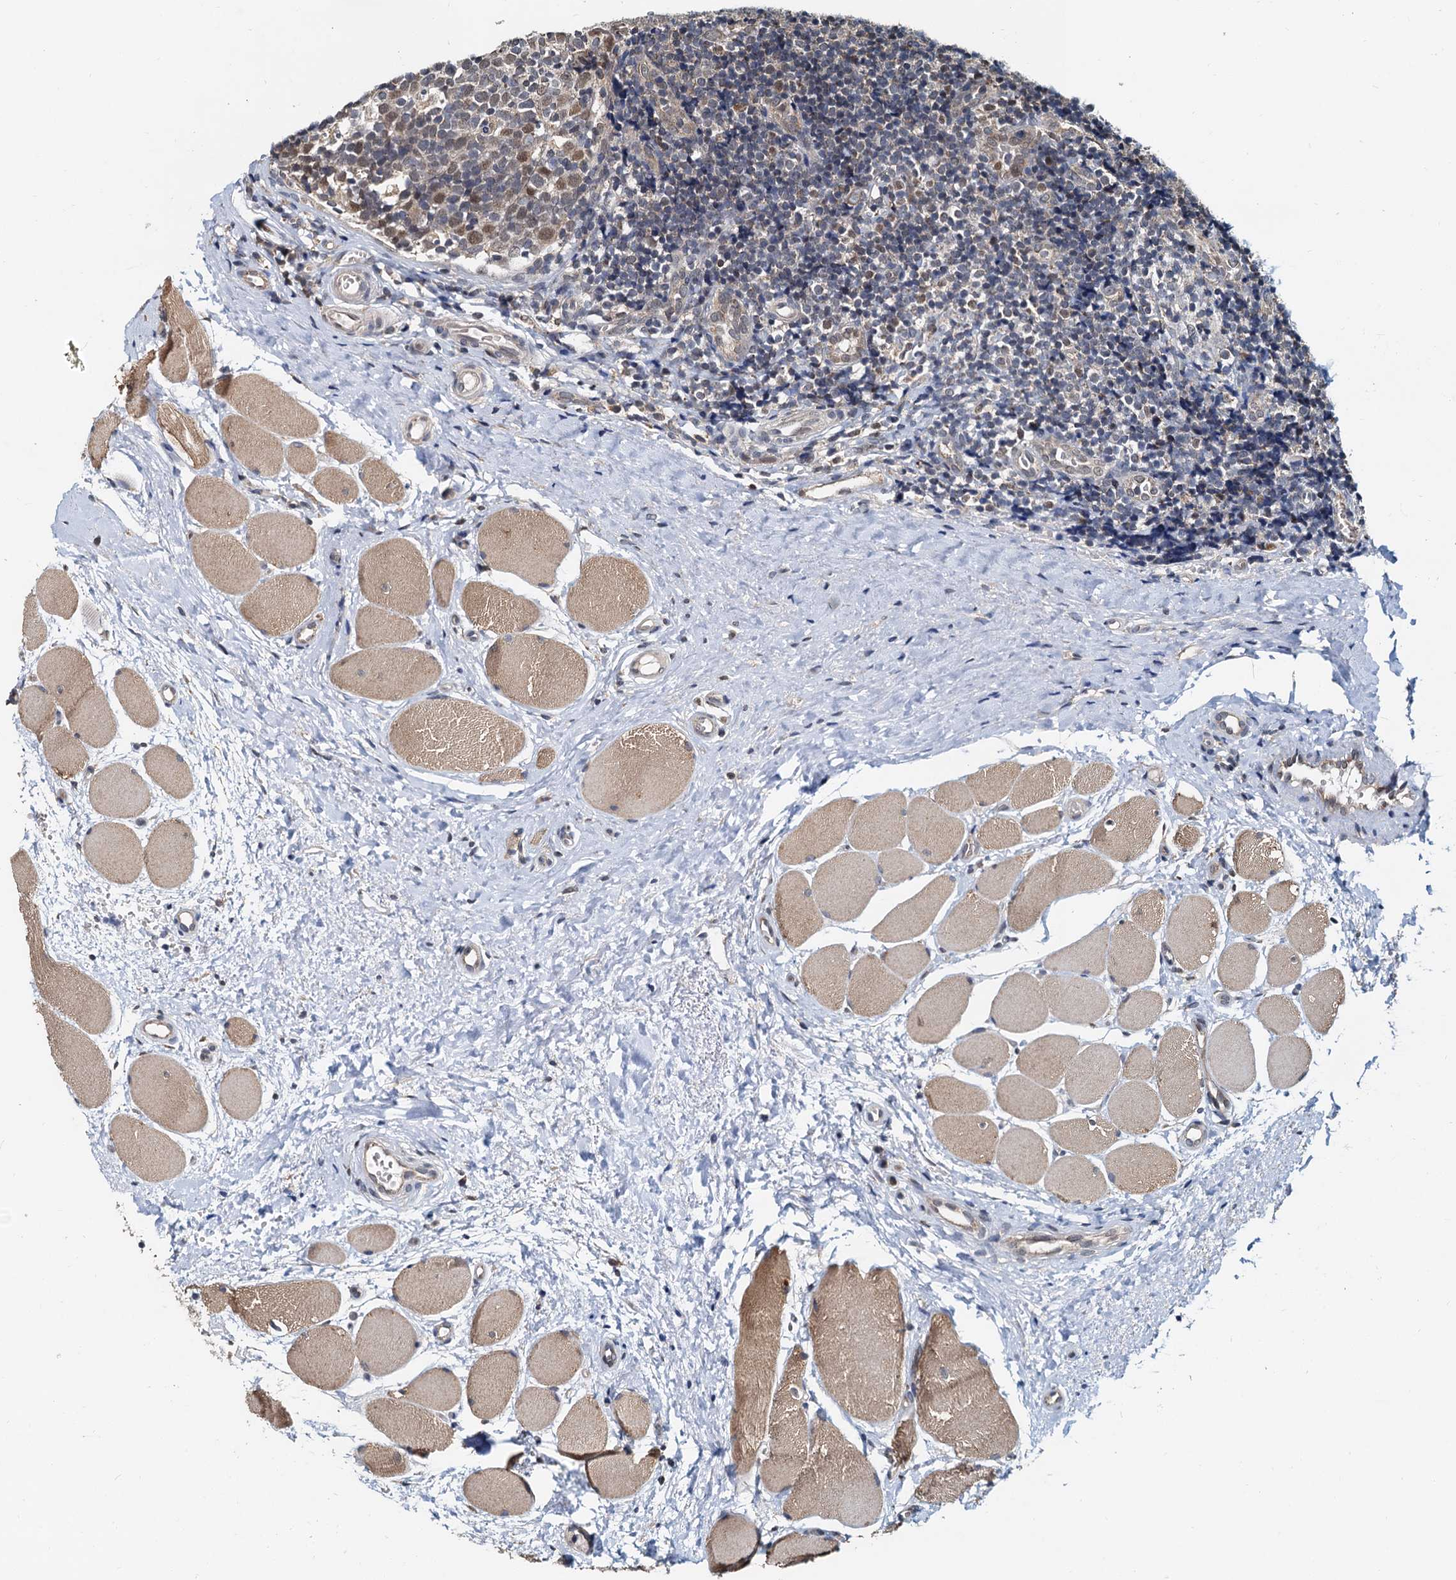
{"staining": {"intensity": "moderate", "quantity": "<25%", "location": "nuclear"}, "tissue": "tonsil", "cell_type": "Germinal center cells", "image_type": "normal", "snomed": [{"axis": "morphology", "description": "Normal tissue, NOS"}, {"axis": "topography", "description": "Tonsil"}], "caption": "IHC (DAB (3,3'-diaminobenzidine)) staining of benign tonsil displays moderate nuclear protein expression in about <25% of germinal center cells.", "gene": "MCMBP", "patient": {"sex": "female", "age": 19}}